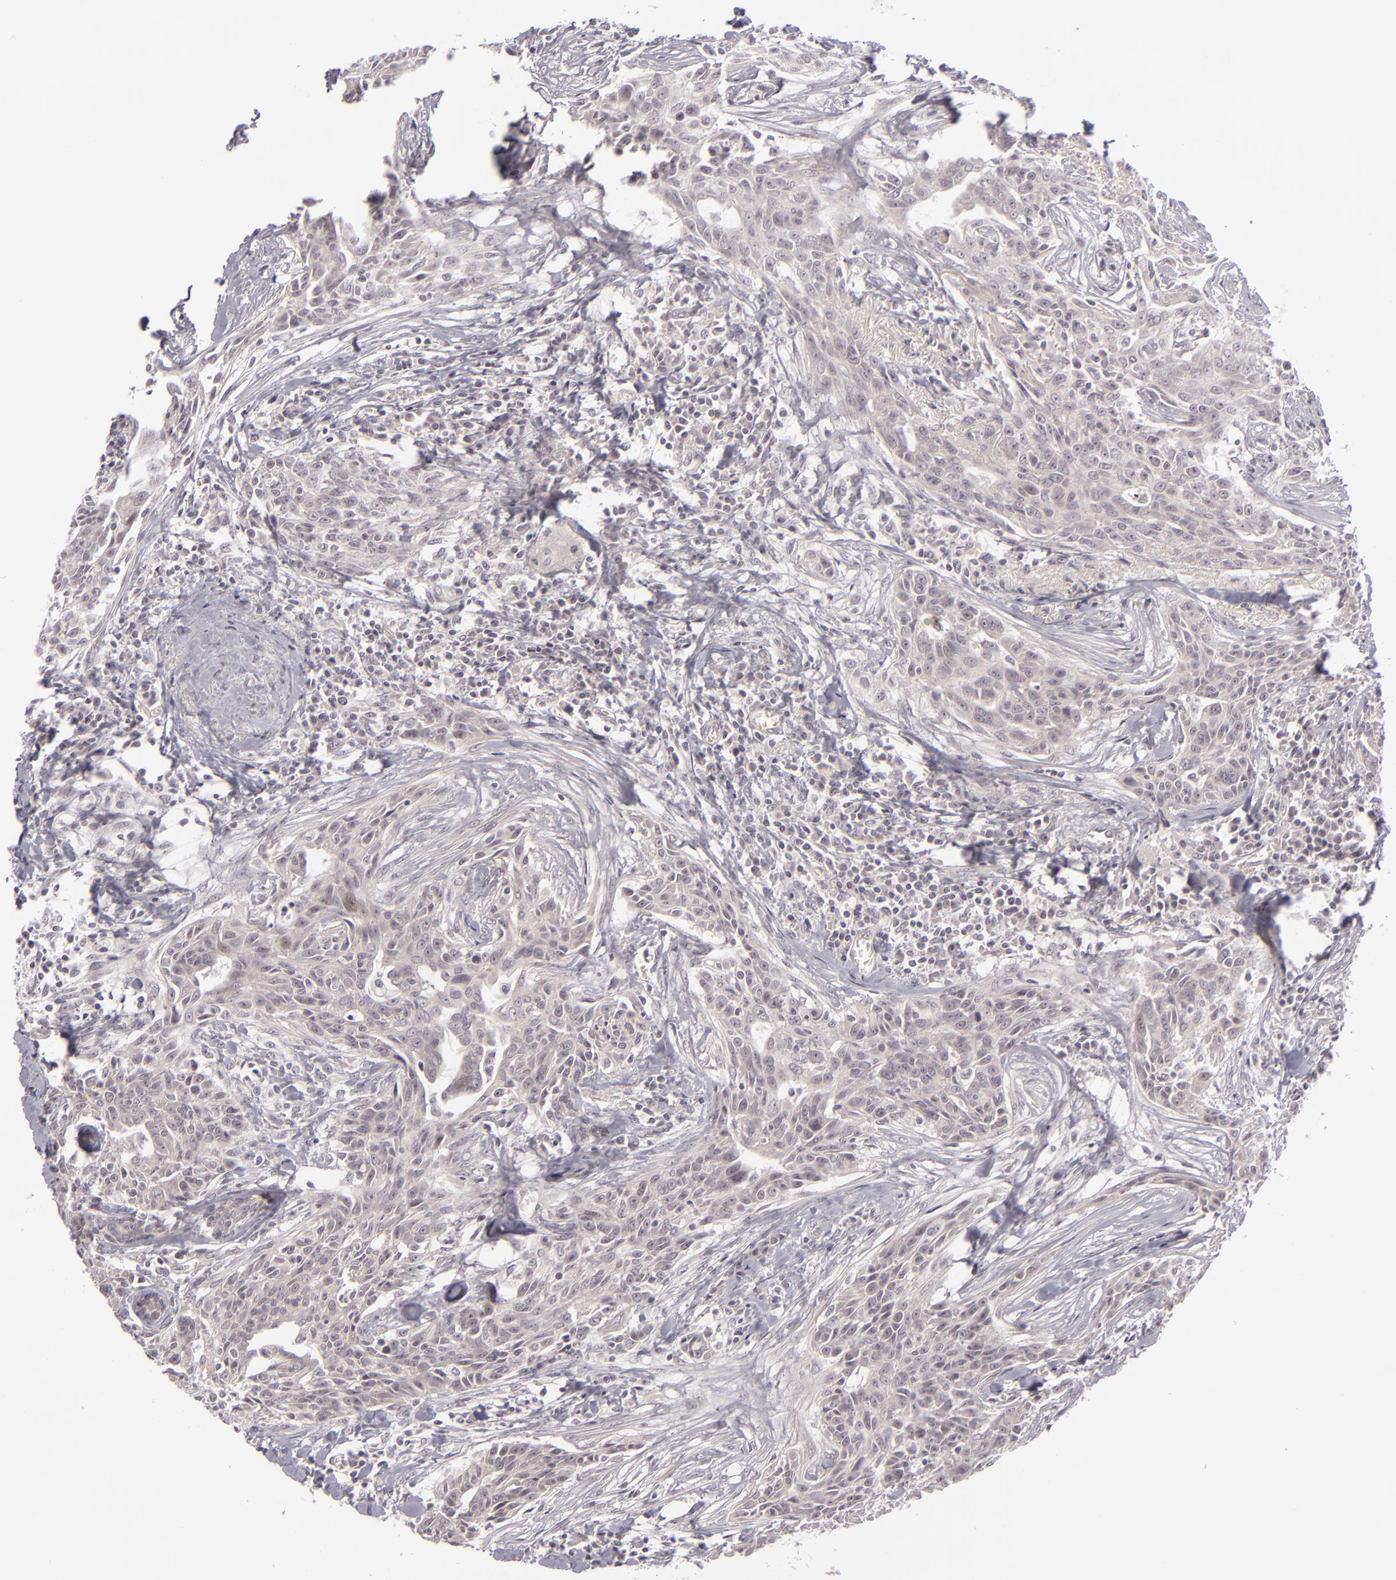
{"staining": {"intensity": "weak", "quantity": ">75%", "location": "cytoplasmic/membranous"}, "tissue": "breast cancer", "cell_type": "Tumor cells", "image_type": "cancer", "snomed": [{"axis": "morphology", "description": "Duct carcinoma"}, {"axis": "topography", "description": "Breast"}], "caption": "Protein expression analysis of human breast invasive ductal carcinoma reveals weak cytoplasmic/membranous staining in approximately >75% of tumor cells. (DAB (3,3'-diaminobenzidine) IHC, brown staining for protein, blue staining for nuclei).", "gene": "DLG3", "patient": {"sex": "female", "age": 50}}